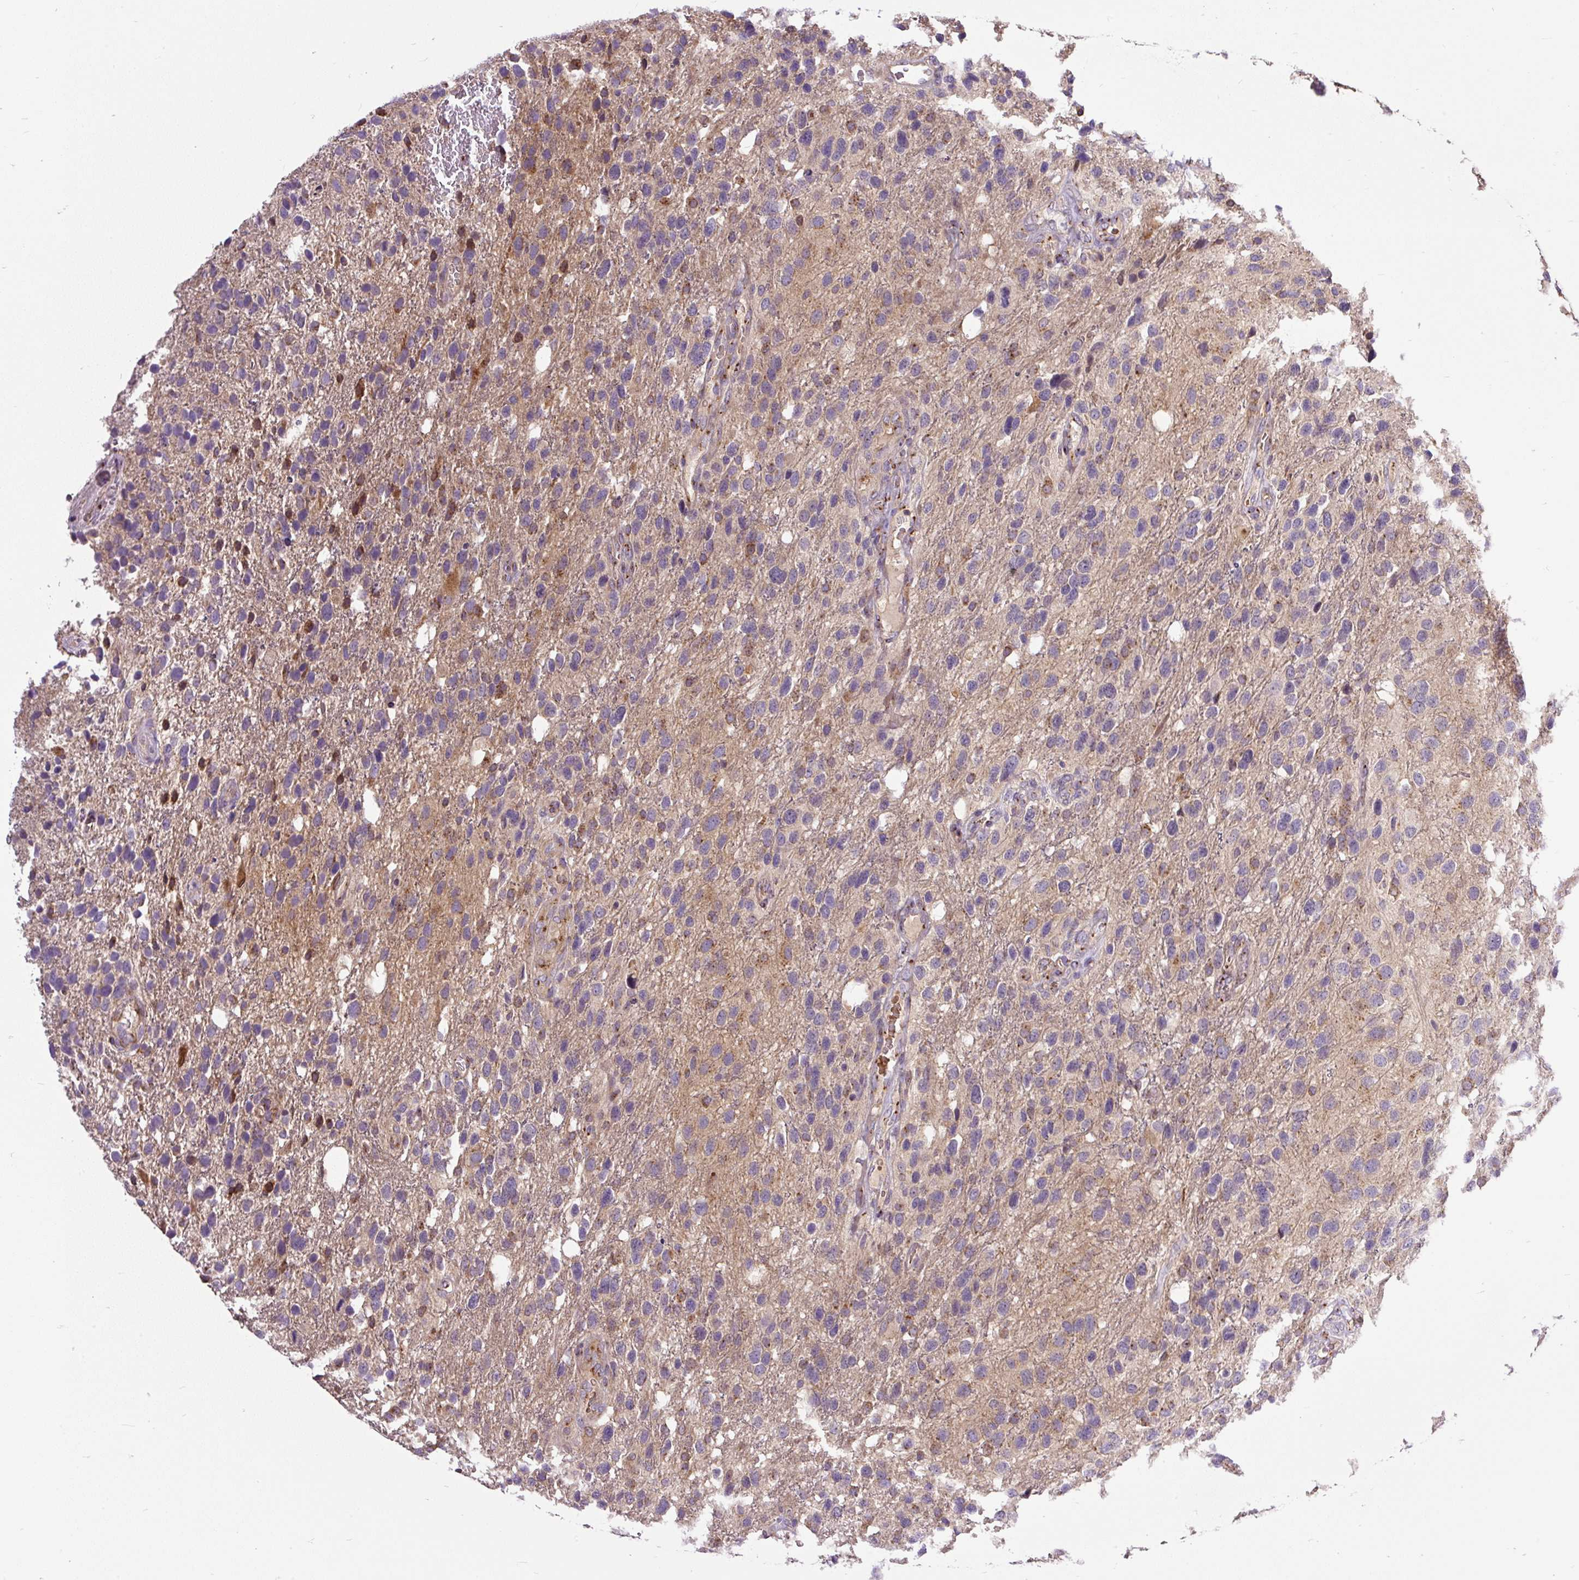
{"staining": {"intensity": "strong", "quantity": "<25%", "location": "cytoplasmic/membranous"}, "tissue": "glioma", "cell_type": "Tumor cells", "image_type": "cancer", "snomed": [{"axis": "morphology", "description": "Glioma, malignant, High grade"}, {"axis": "topography", "description": "Brain"}], "caption": "High-grade glioma (malignant) stained for a protein (brown) reveals strong cytoplasmic/membranous positive staining in about <25% of tumor cells.", "gene": "MSMP", "patient": {"sex": "female", "age": 58}}